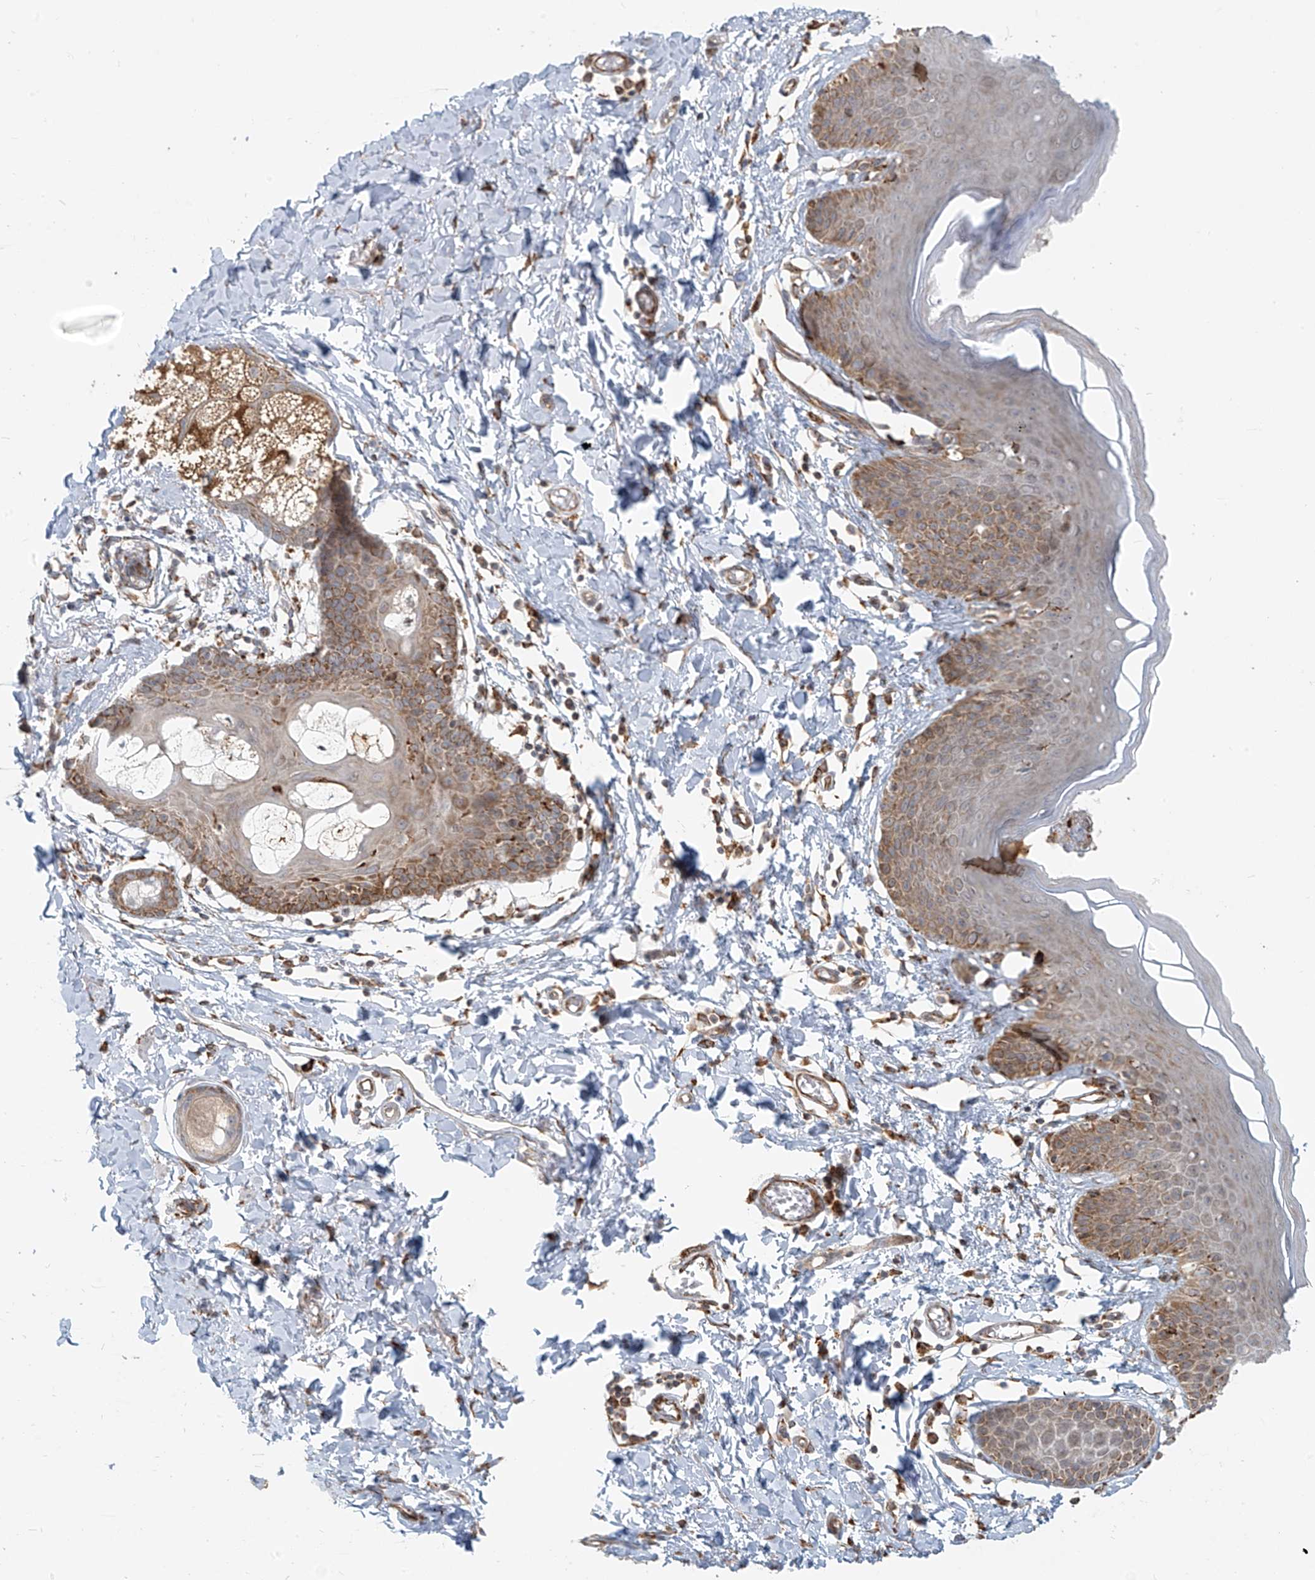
{"staining": {"intensity": "moderate", "quantity": "<25%", "location": "cytoplasmic/membranous"}, "tissue": "skin", "cell_type": "Epidermal cells", "image_type": "normal", "snomed": [{"axis": "morphology", "description": "Normal tissue, NOS"}, {"axis": "topography", "description": "Vulva"}], "caption": "Moderate cytoplasmic/membranous positivity is appreciated in approximately <25% of epidermal cells in normal skin.", "gene": "KATNIP", "patient": {"sex": "female", "age": 66}}